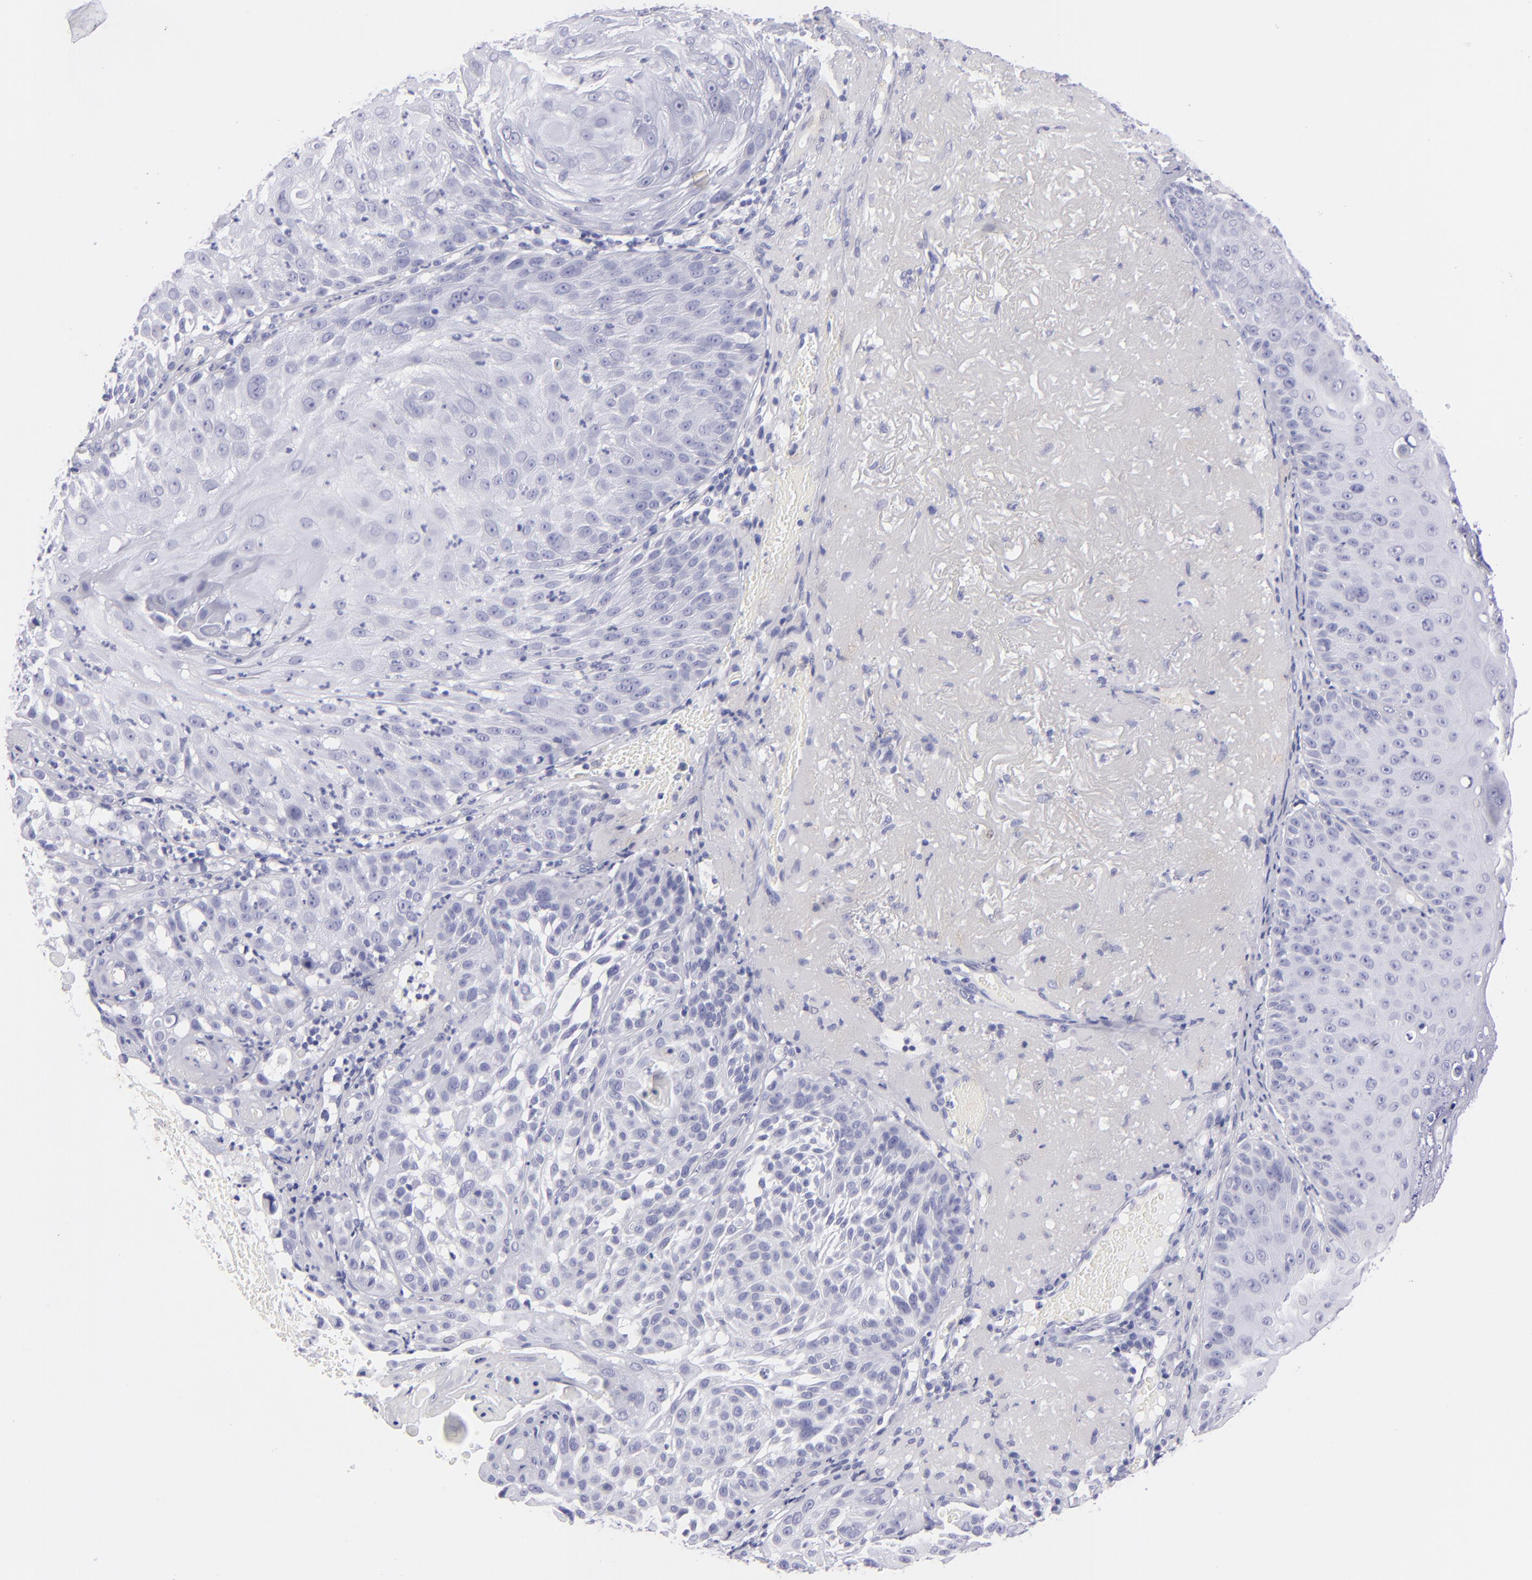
{"staining": {"intensity": "negative", "quantity": "none", "location": "none"}, "tissue": "skin cancer", "cell_type": "Tumor cells", "image_type": "cancer", "snomed": [{"axis": "morphology", "description": "Squamous cell carcinoma, NOS"}, {"axis": "topography", "description": "Skin"}], "caption": "DAB (3,3'-diaminobenzidine) immunohistochemical staining of human skin squamous cell carcinoma reveals no significant staining in tumor cells.", "gene": "PRPH", "patient": {"sex": "female", "age": 89}}